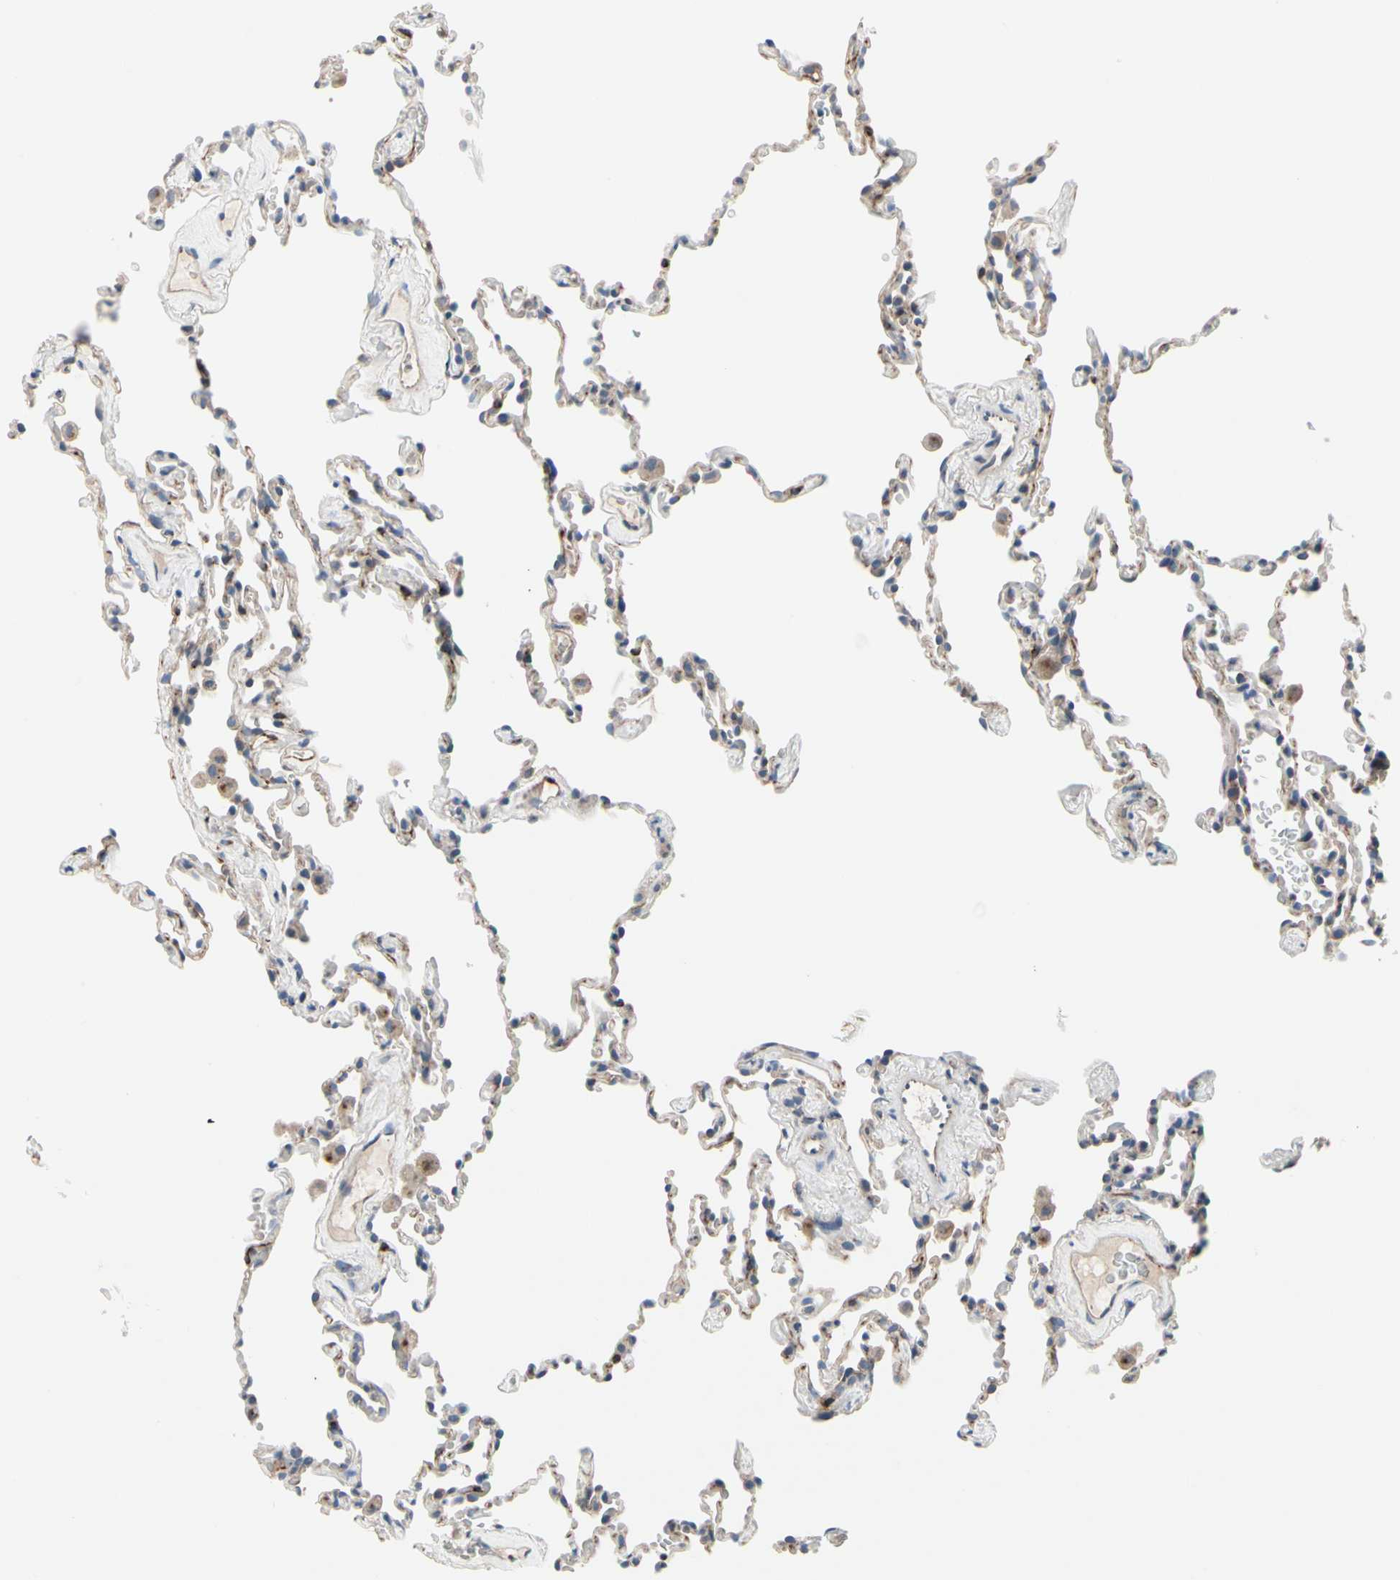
{"staining": {"intensity": "weak", "quantity": "<25%", "location": "cytoplasmic/membranous"}, "tissue": "lung", "cell_type": "Alveolar cells", "image_type": "normal", "snomed": [{"axis": "morphology", "description": "Normal tissue, NOS"}, {"axis": "morphology", "description": "Soft tissue tumor metastatic"}, {"axis": "topography", "description": "Lung"}], "caption": "A high-resolution micrograph shows IHC staining of normal lung, which exhibits no significant positivity in alveolar cells. (Immunohistochemistry, brightfield microscopy, high magnification).", "gene": "PRKAR2B", "patient": {"sex": "male", "age": 59}}